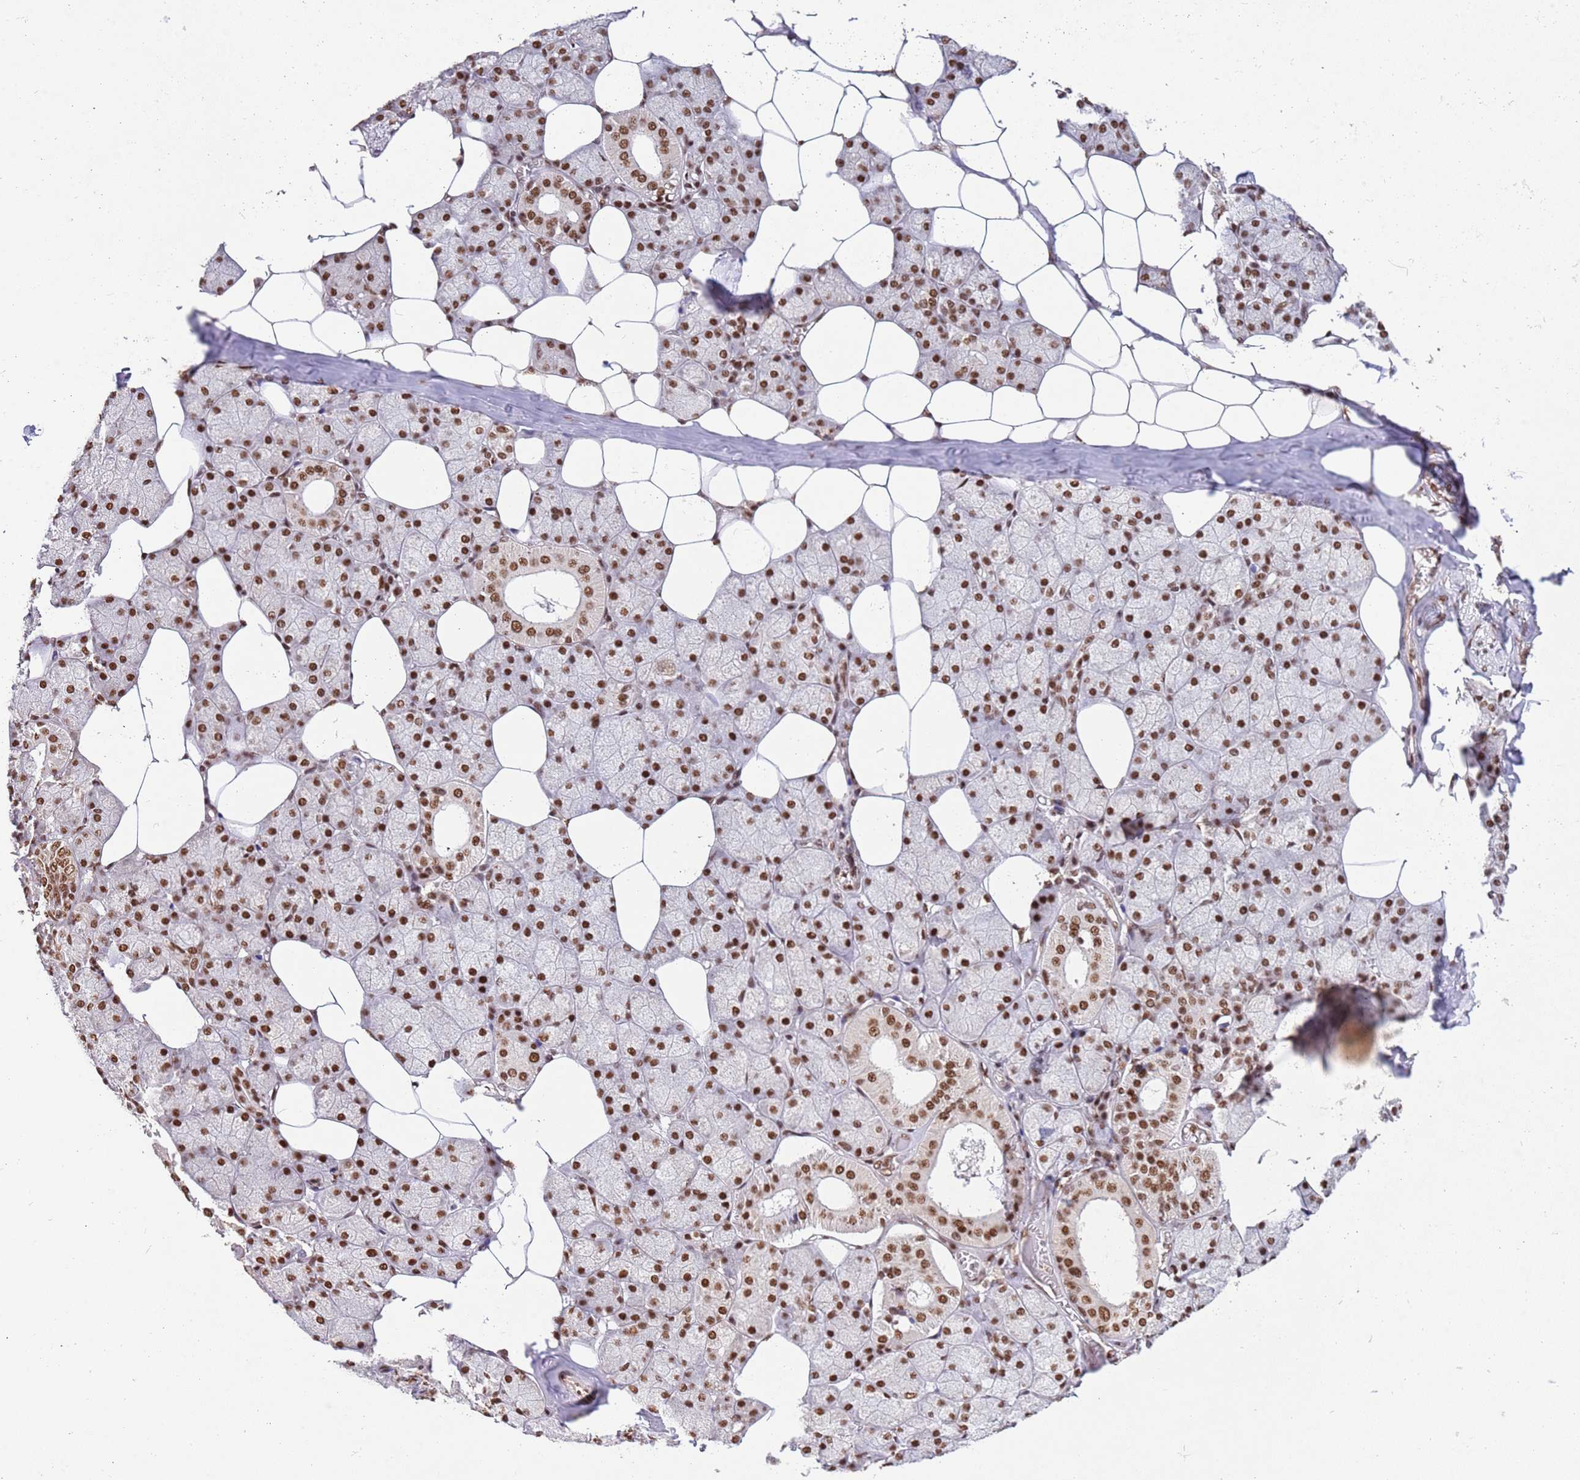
{"staining": {"intensity": "moderate", "quantity": ">75%", "location": "nuclear"}, "tissue": "salivary gland", "cell_type": "Glandular cells", "image_type": "normal", "snomed": [{"axis": "morphology", "description": "Normal tissue, NOS"}, {"axis": "topography", "description": "Salivary gland"}], "caption": "Immunohistochemical staining of benign salivary gland displays moderate nuclear protein positivity in about >75% of glandular cells.", "gene": "ESF1", "patient": {"sex": "male", "age": 62}}